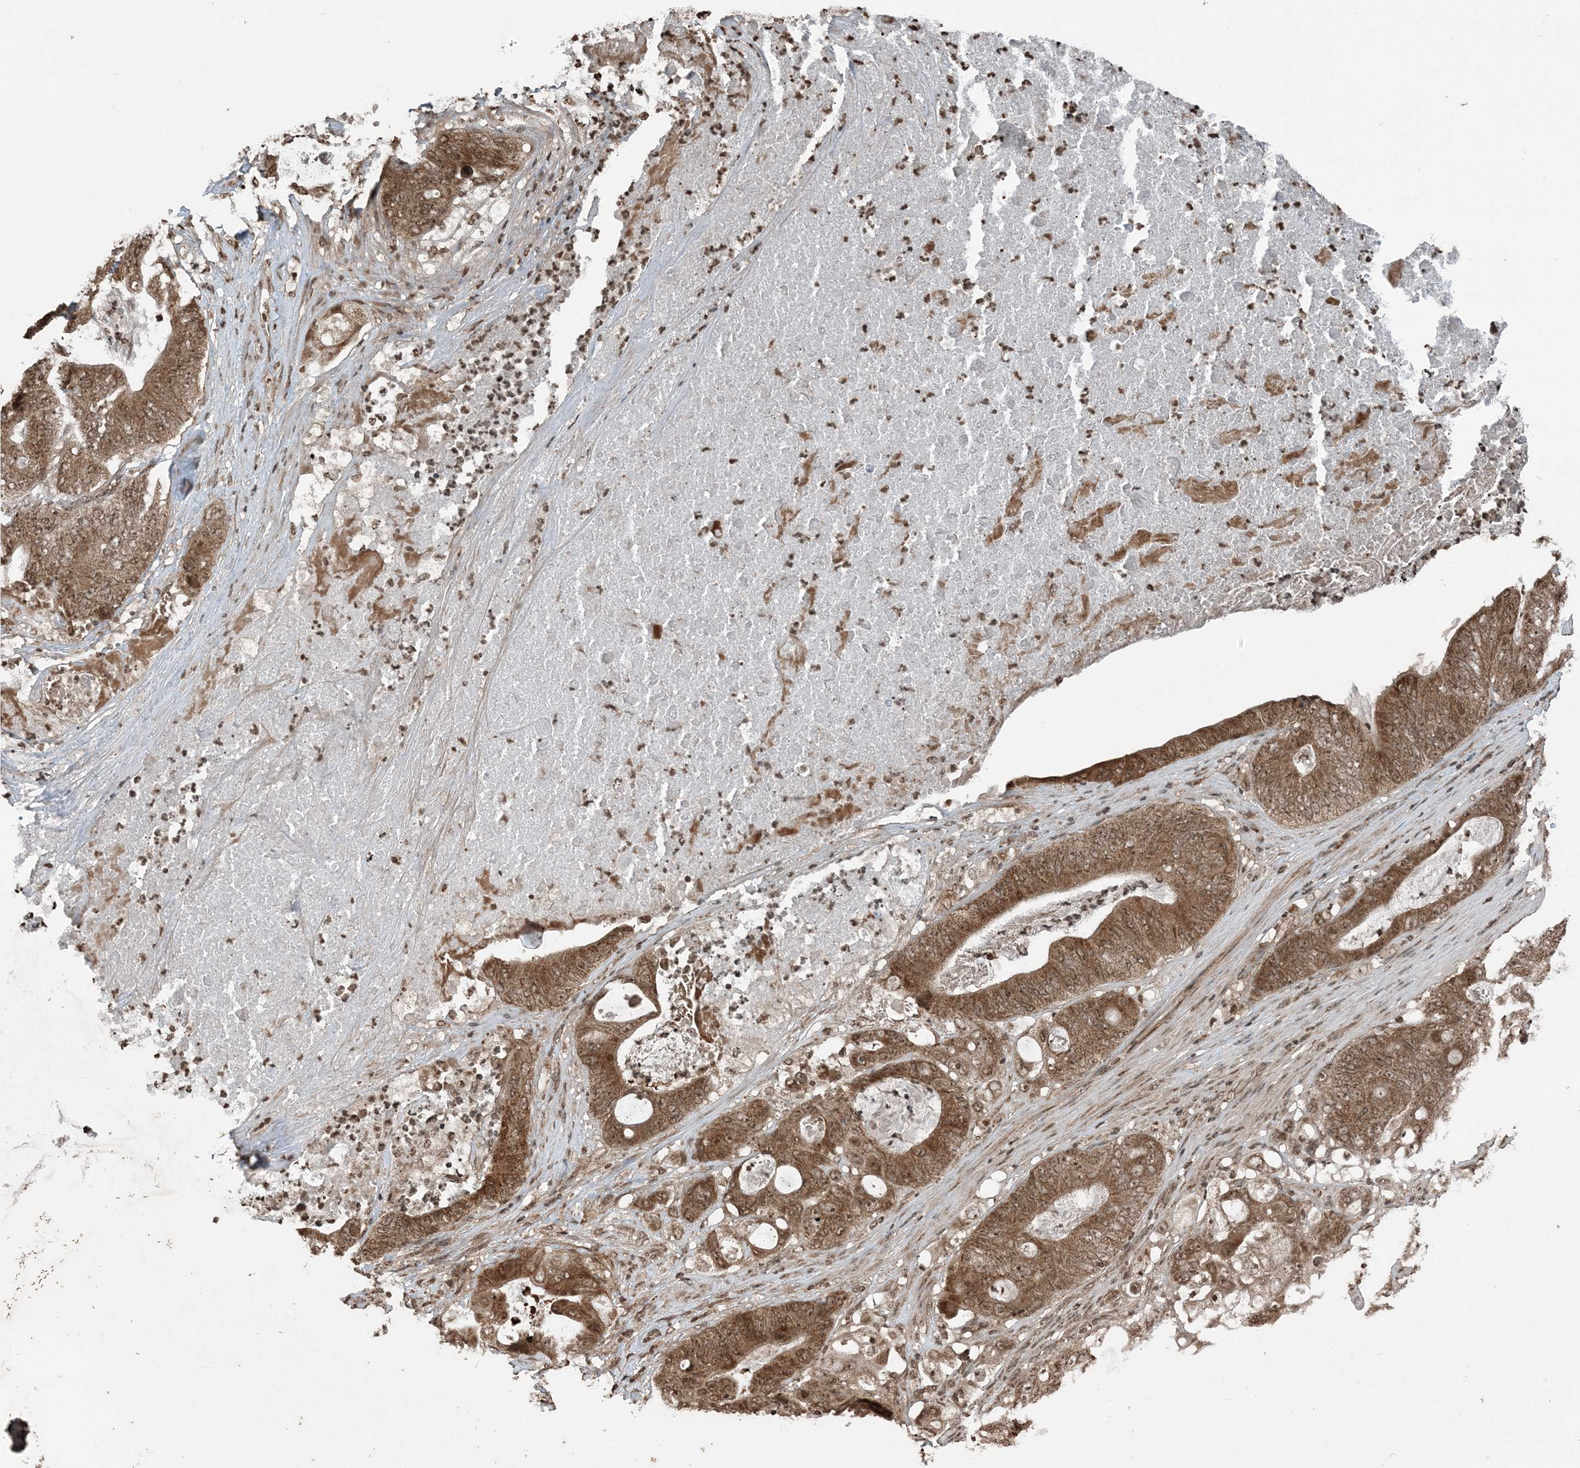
{"staining": {"intensity": "moderate", "quantity": ">75%", "location": "cytoplasmic/membranous,nuclear"}, "tissue": "stomach cancer", "cell_type": "Tumor cells", "image_type": "cancer", "snomed": [{"axis": "morphology", "description": "Adenocarcinoma, NOS"}, {"axis": "topography", "description": "Stomach"}], "caption": "Brown immunohistochemical staining in stomach adenocarcinoma displays moderate cytoplasmic/membranous and nuclear staining in about >75% of tumor cells.", "gene": "ZFAND2B", "patient": {"sex": "female", "age": 73}}